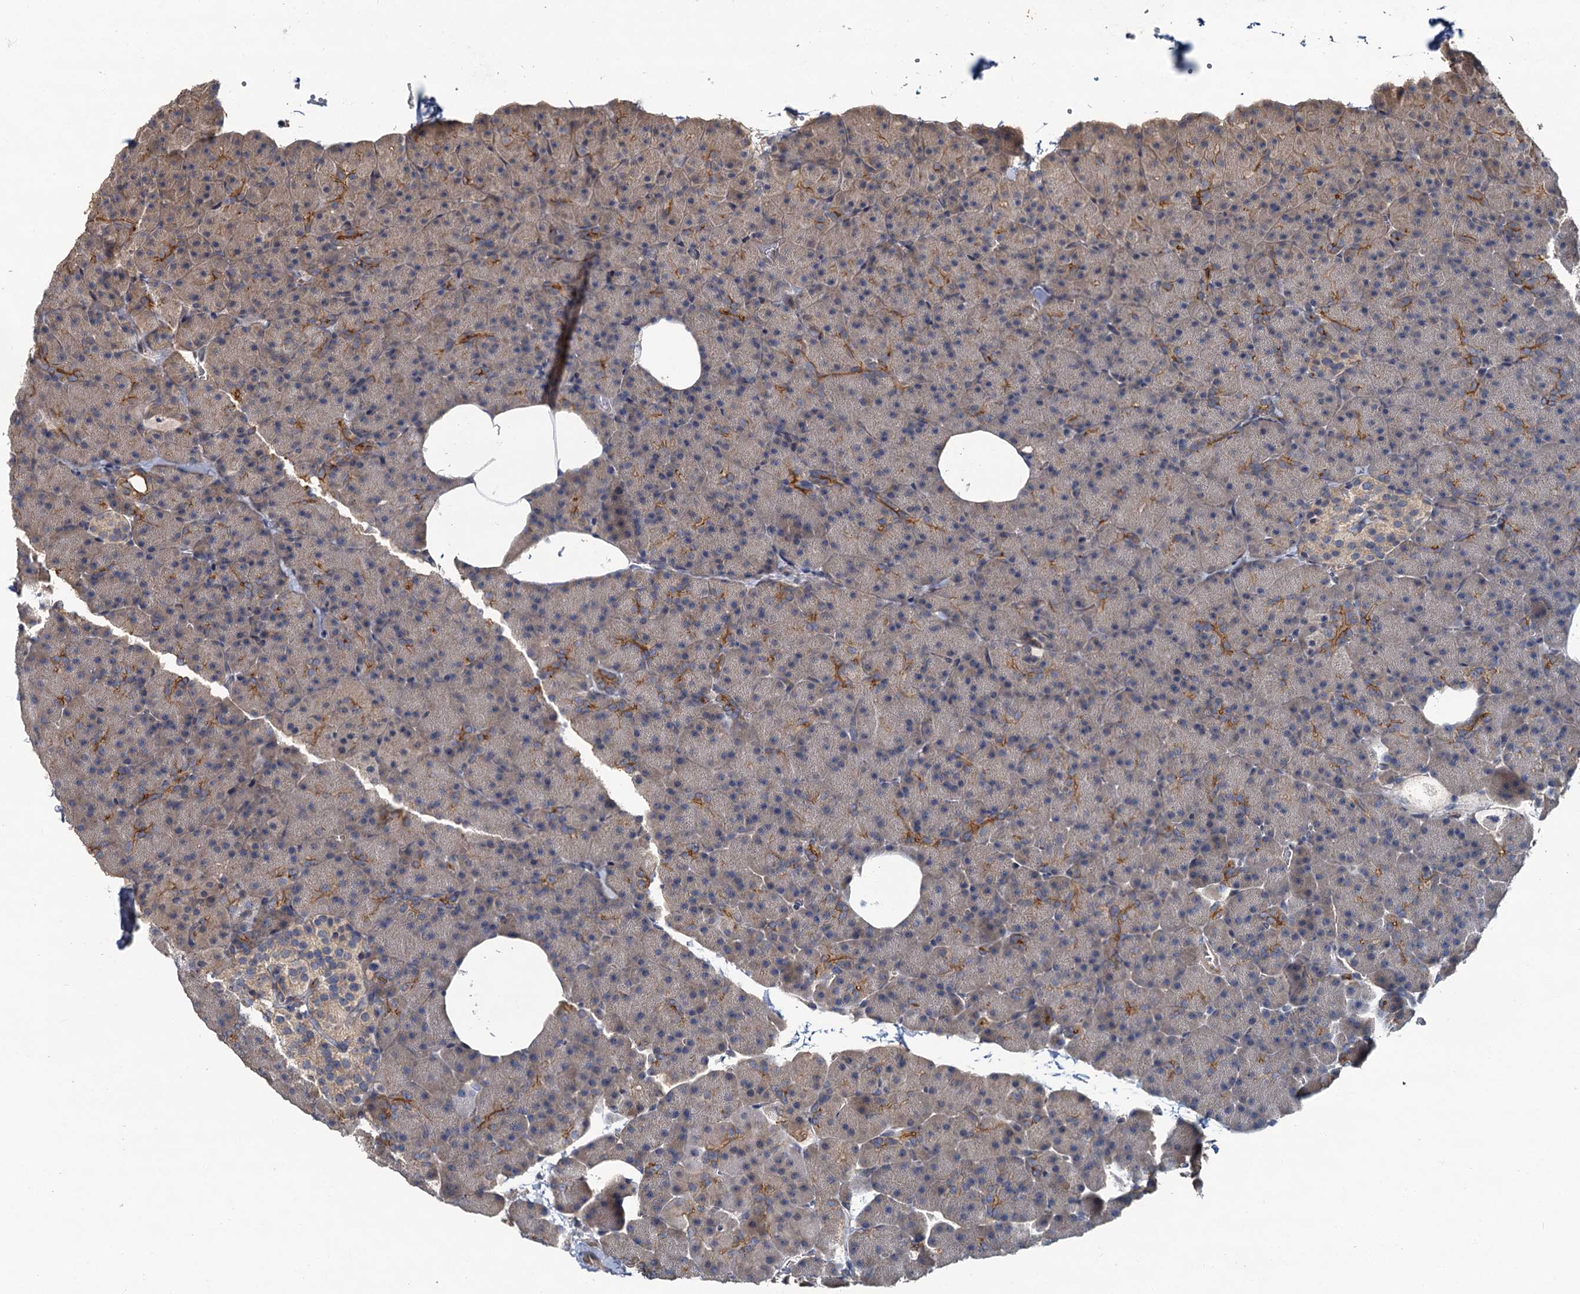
{"staining": {"intensity": "moderate", "quantity": "25%-75%", "location": "cytoplasmic/membranous"}, "tissue": "pancreas", "cell_type": "Exocrine glandular cells", "image_type": "normal", "snomed": [{"axis": "morphology", "description": "Normal tissue, NOS"}, {"axis": "morphology", "description": "Carcinoid, malignant, NOS"}, {"axis": "topography", "description": "Pancreas"}], "caption": "Protein staining displays moderate cytoplasmic/membranous staining in approximately 25%-75% of exocrine glandular cells in unremarkable pancreas.", "gene": "ZNF324", "patient": {"sex": "female", "age": 35}}